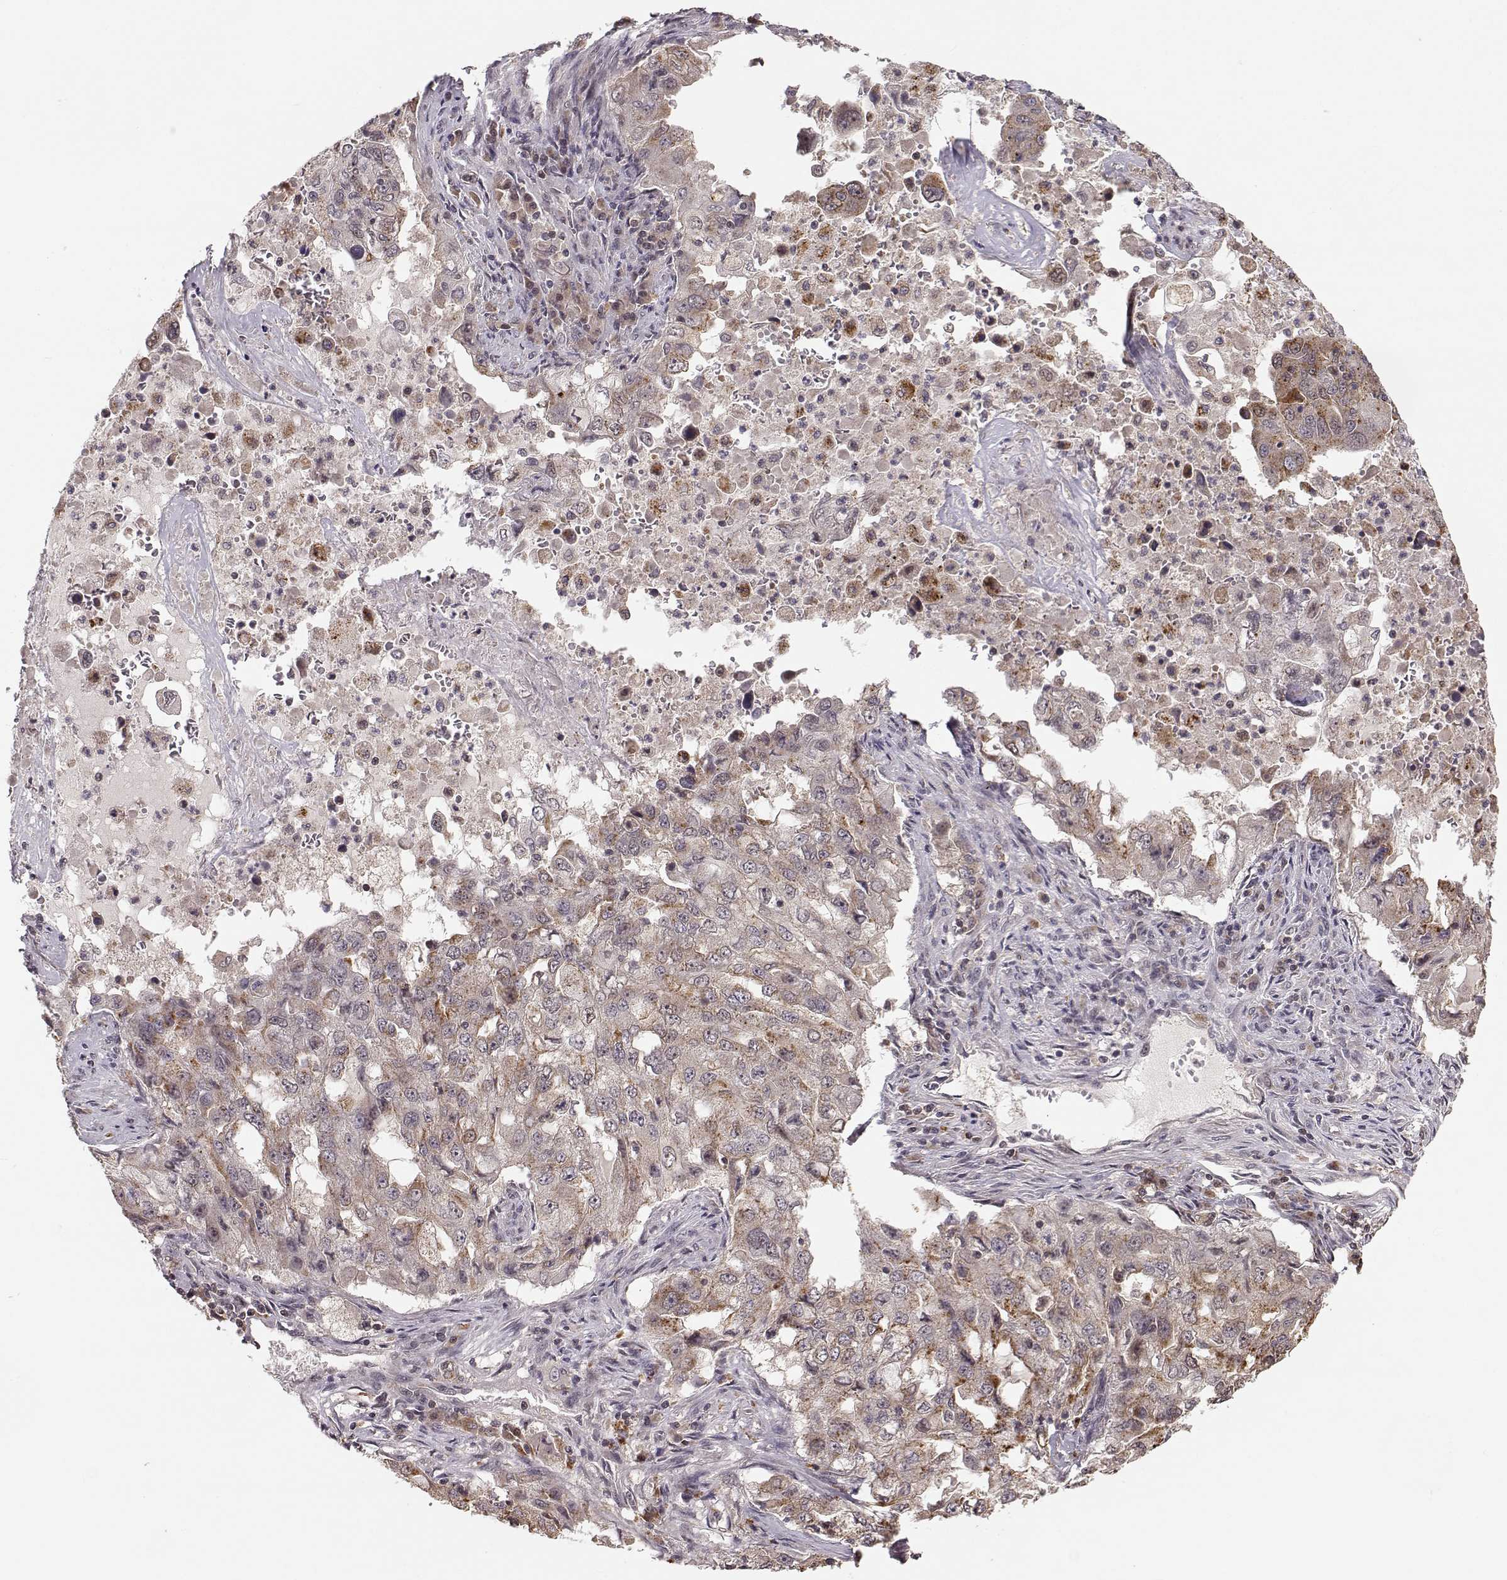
{"staining": {"intensity": "moderate", "quantity": "25%-75%", "location": "cytoplasmic/membranous"}, "tissue": "lung cancer", "cell_type": "Tumor cells", "image_type": "cancer", "snomed": [{"axis": "morphology", "description": "Adenocarcinoma, NOS"}, {"axis": "topography", "description": "Lung"}], "caption": "Immunohistochemistry of lung adenocarcinoma displays medium levels of moderate cytoplasmic/membranous staining in about 25%-75% of tumor cells.", "gene": "PLEKHG3", "patient": {"sex": "female", "age": 61}}